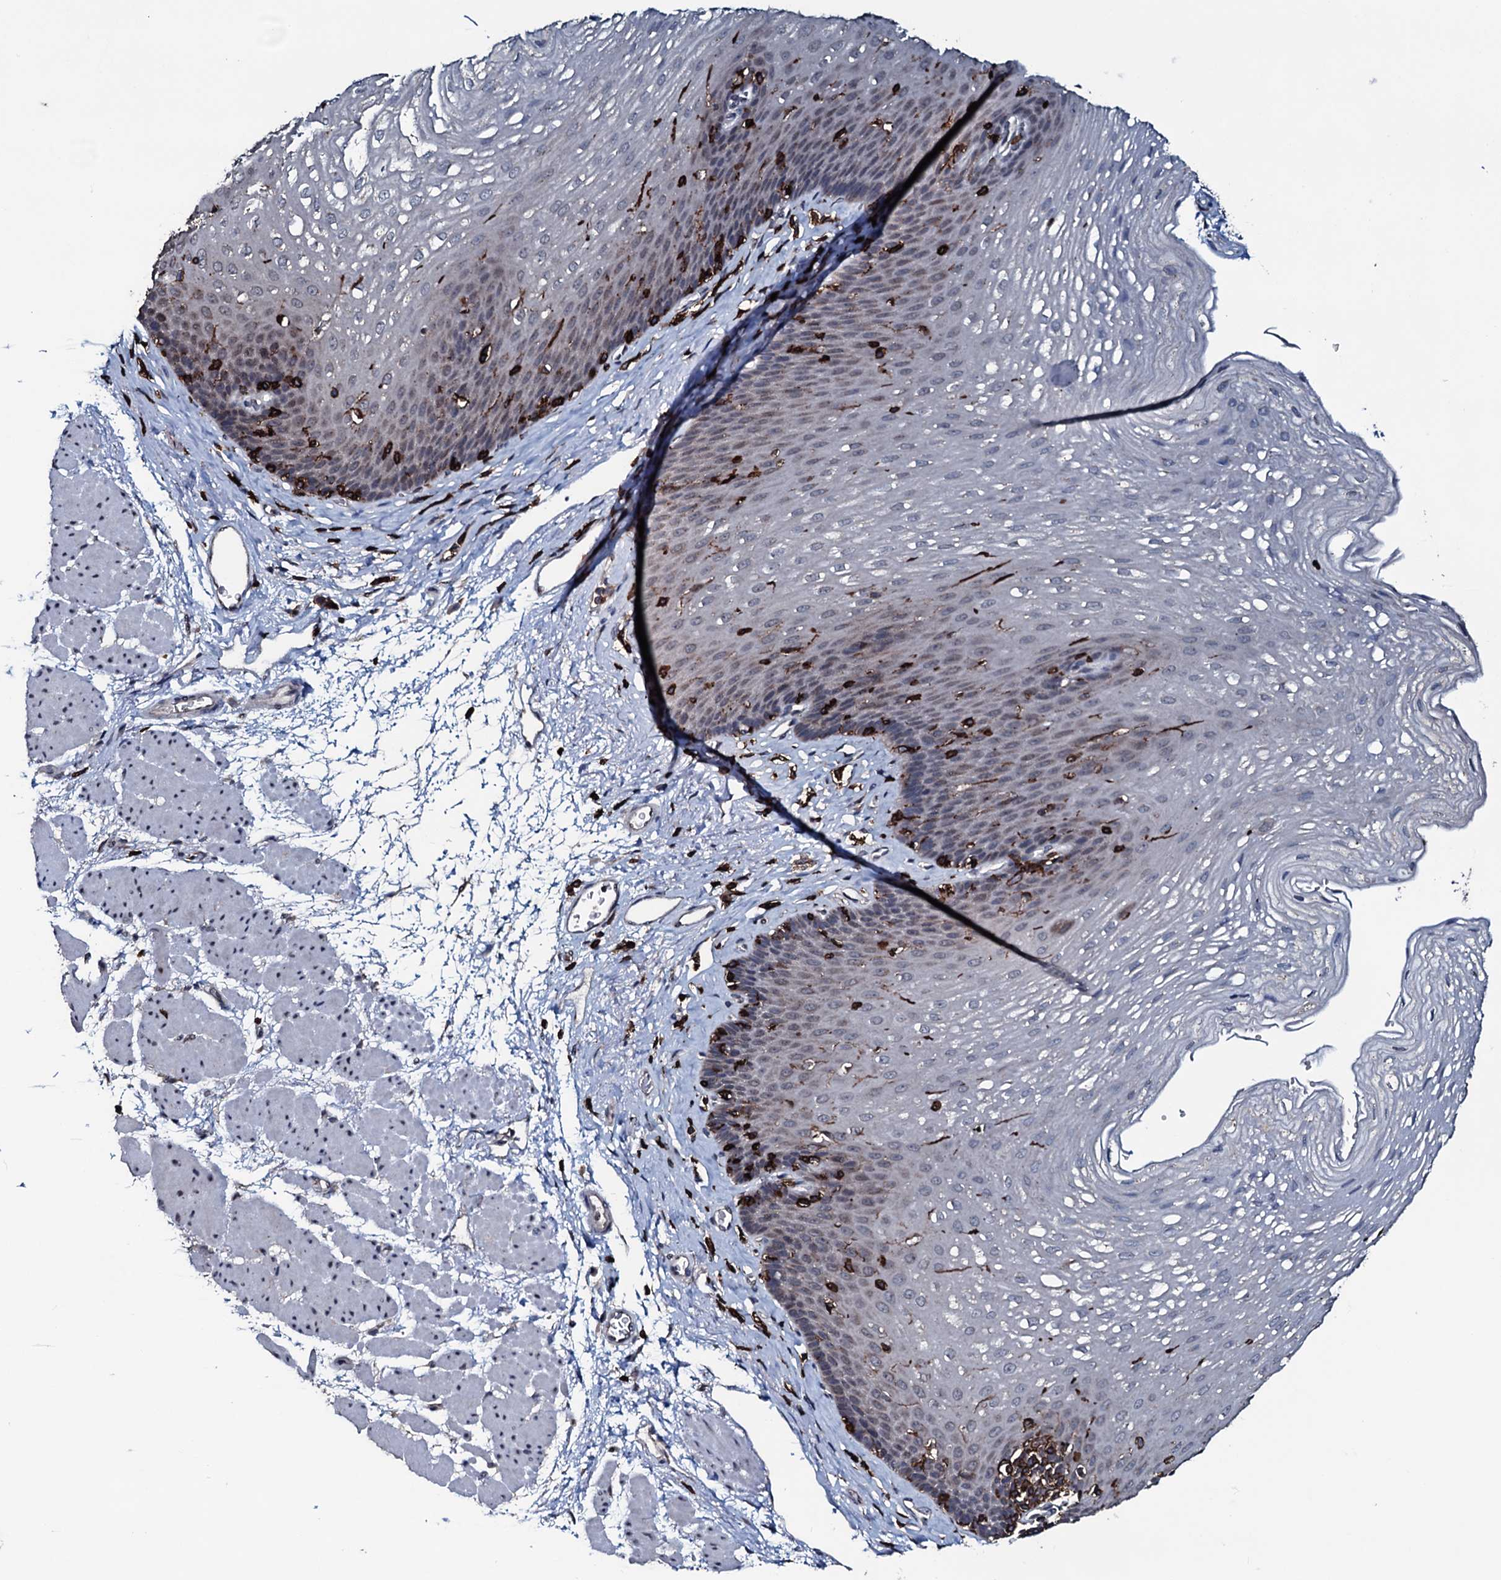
{"staining": {"intensity": "weak", "quantity": "<25%", "location": "cytoplasmic/membranous,nuclear"}, "tissue": "esophagus", "cell_type": "Squamous epithelial cells", "image_type": "normal", "snomed": [{"axis": "morphology", "description": "Normal tissue, NOS"}, {"axis": "topography", "description": "Esophagus"}], "caption": "IHC of benign human esophagus displays no staining in squamous epithelial cells. The staining is performed using DAB (3,3'-diaminobenzidine) brown chromogen with nuclei counter-stained in using hematoxylin.", "gene": "OGFOD2", "patient": {"sex": "female", "age": 66}}